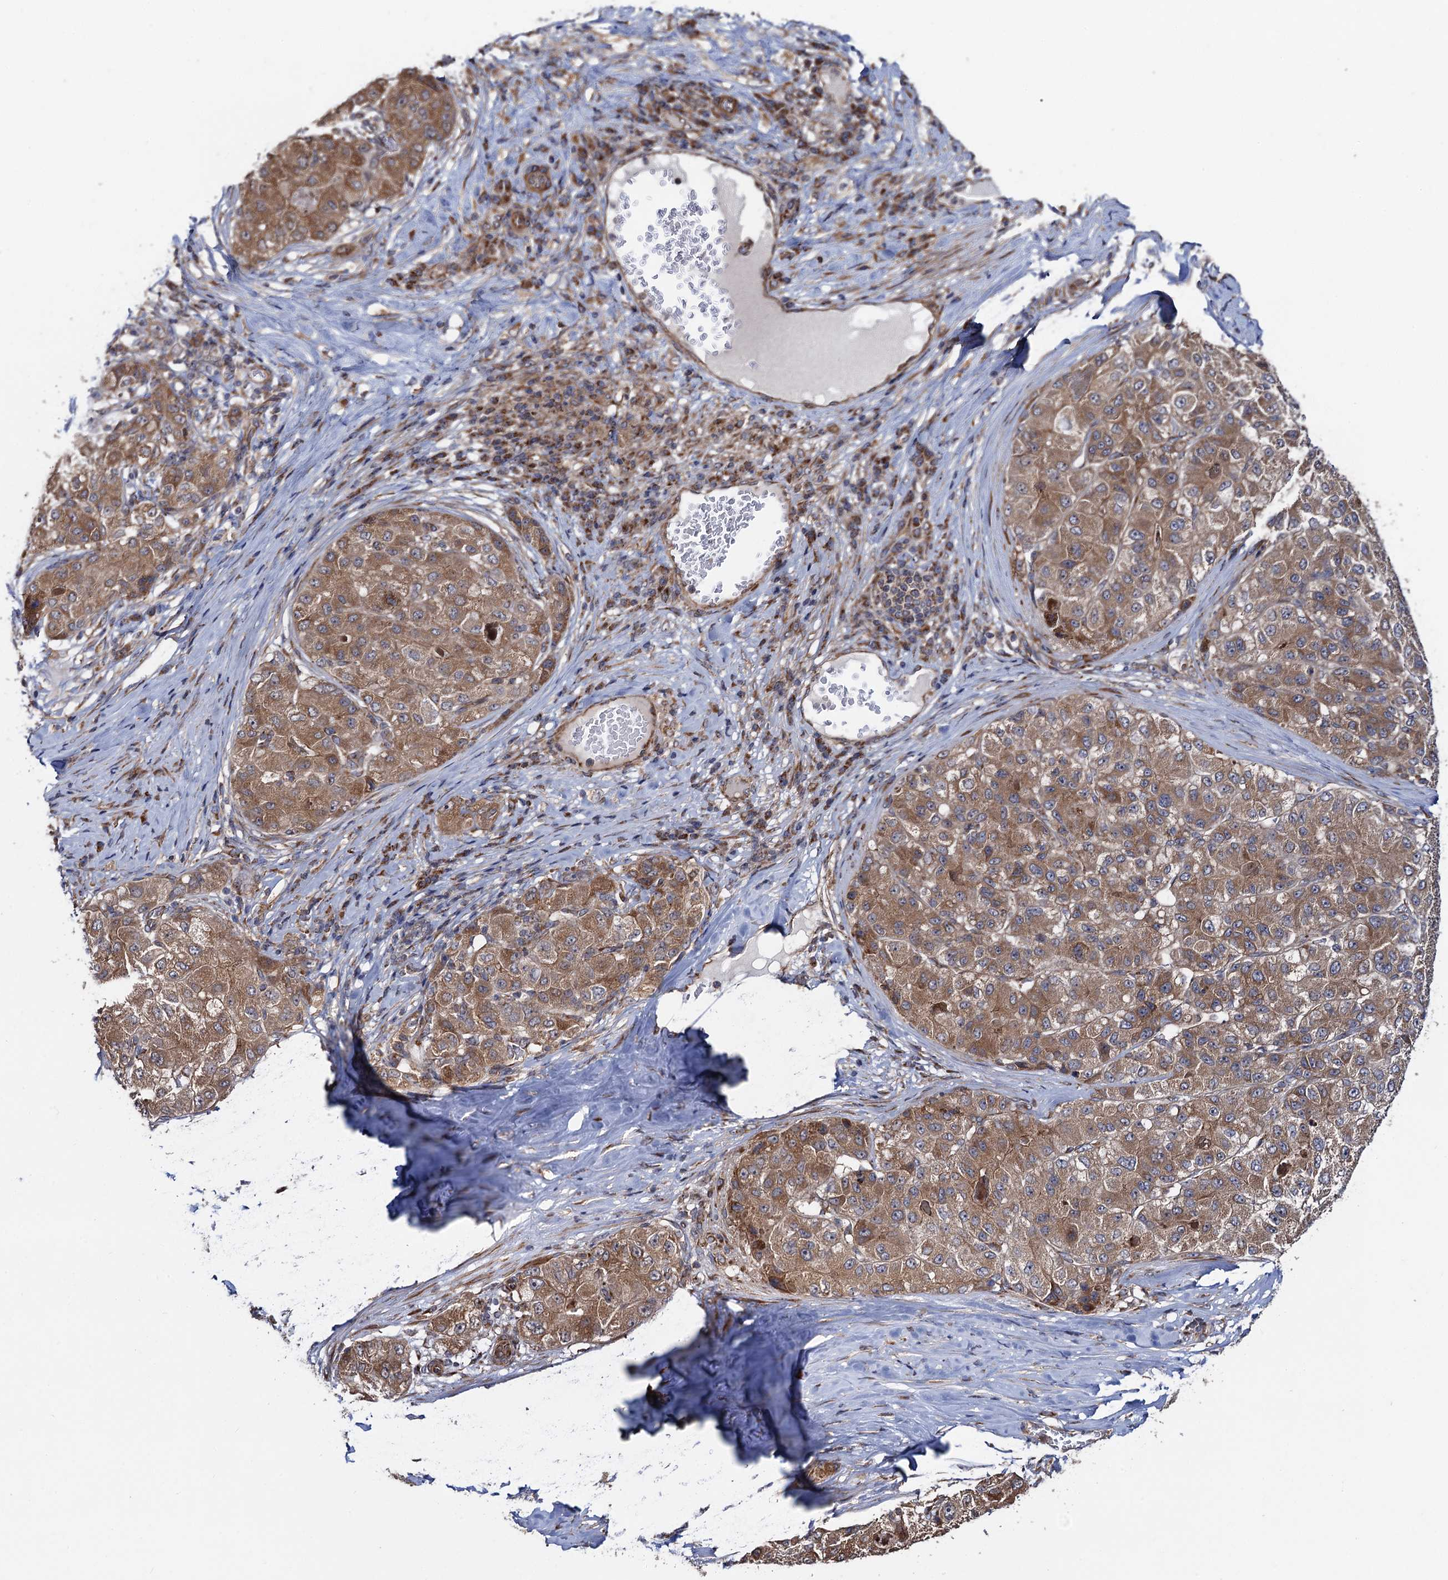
{"staining": {"intensity": "moderate", "quantity": ">75%", "location": "cytoplasmic/membranous"}, "tissue": "liver cancer", "cell_type": "Tumor cells", "image_type": "cancer", "snomed": [{"axis": "morphology", "description": "Carcinoma, Hepatocellular, NOS"}, {"axis": "topography", "description": "Liver"}], "caption": "Tumor cells display medium levels of moderate cytoplasmic/membranous positivity in about >75% of cells in human liver cancer. Using DAB (3,3'-diaminobenzidine) (brown) and hematoxylin (blue) stains, captured at high magnification using brightfield microscopy.", "gene": "HAUS1", "patient": {"sex": "male", "age": 80}}